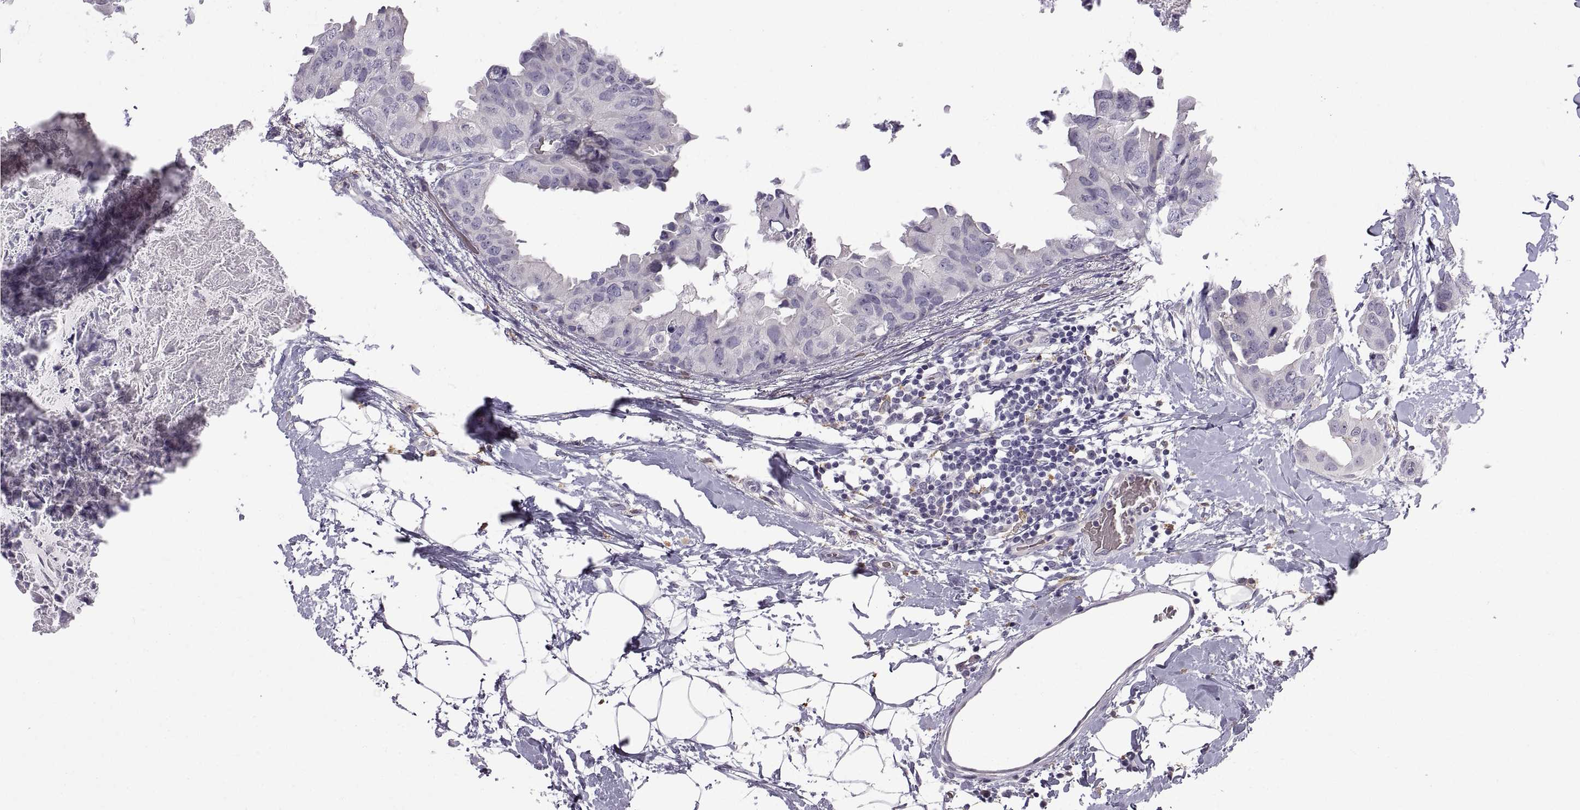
{"staining": {"intensity": "negative", "quantity": "none", "location": "none"}, "tissue": "breast cancer", "cell_type": "Tumor cells", "image_type": "cancer", "snomed": [{"axis": "morphology", "description": "Normal tissue, NOS"}, {"axis": "morphology", "description": "Duct carcinoma"}, {"axis": "topography", "description": "Breast"}], "caption": "The histopathology image demonstrates no significant expression in tumor cells of breast cancer (invasive ductal carcinoma). (DAB IHC visualized using brightfield microscopy, high magnification).", "gene": "MEIOC", "patient": {"sex": "female", "age": 40}}